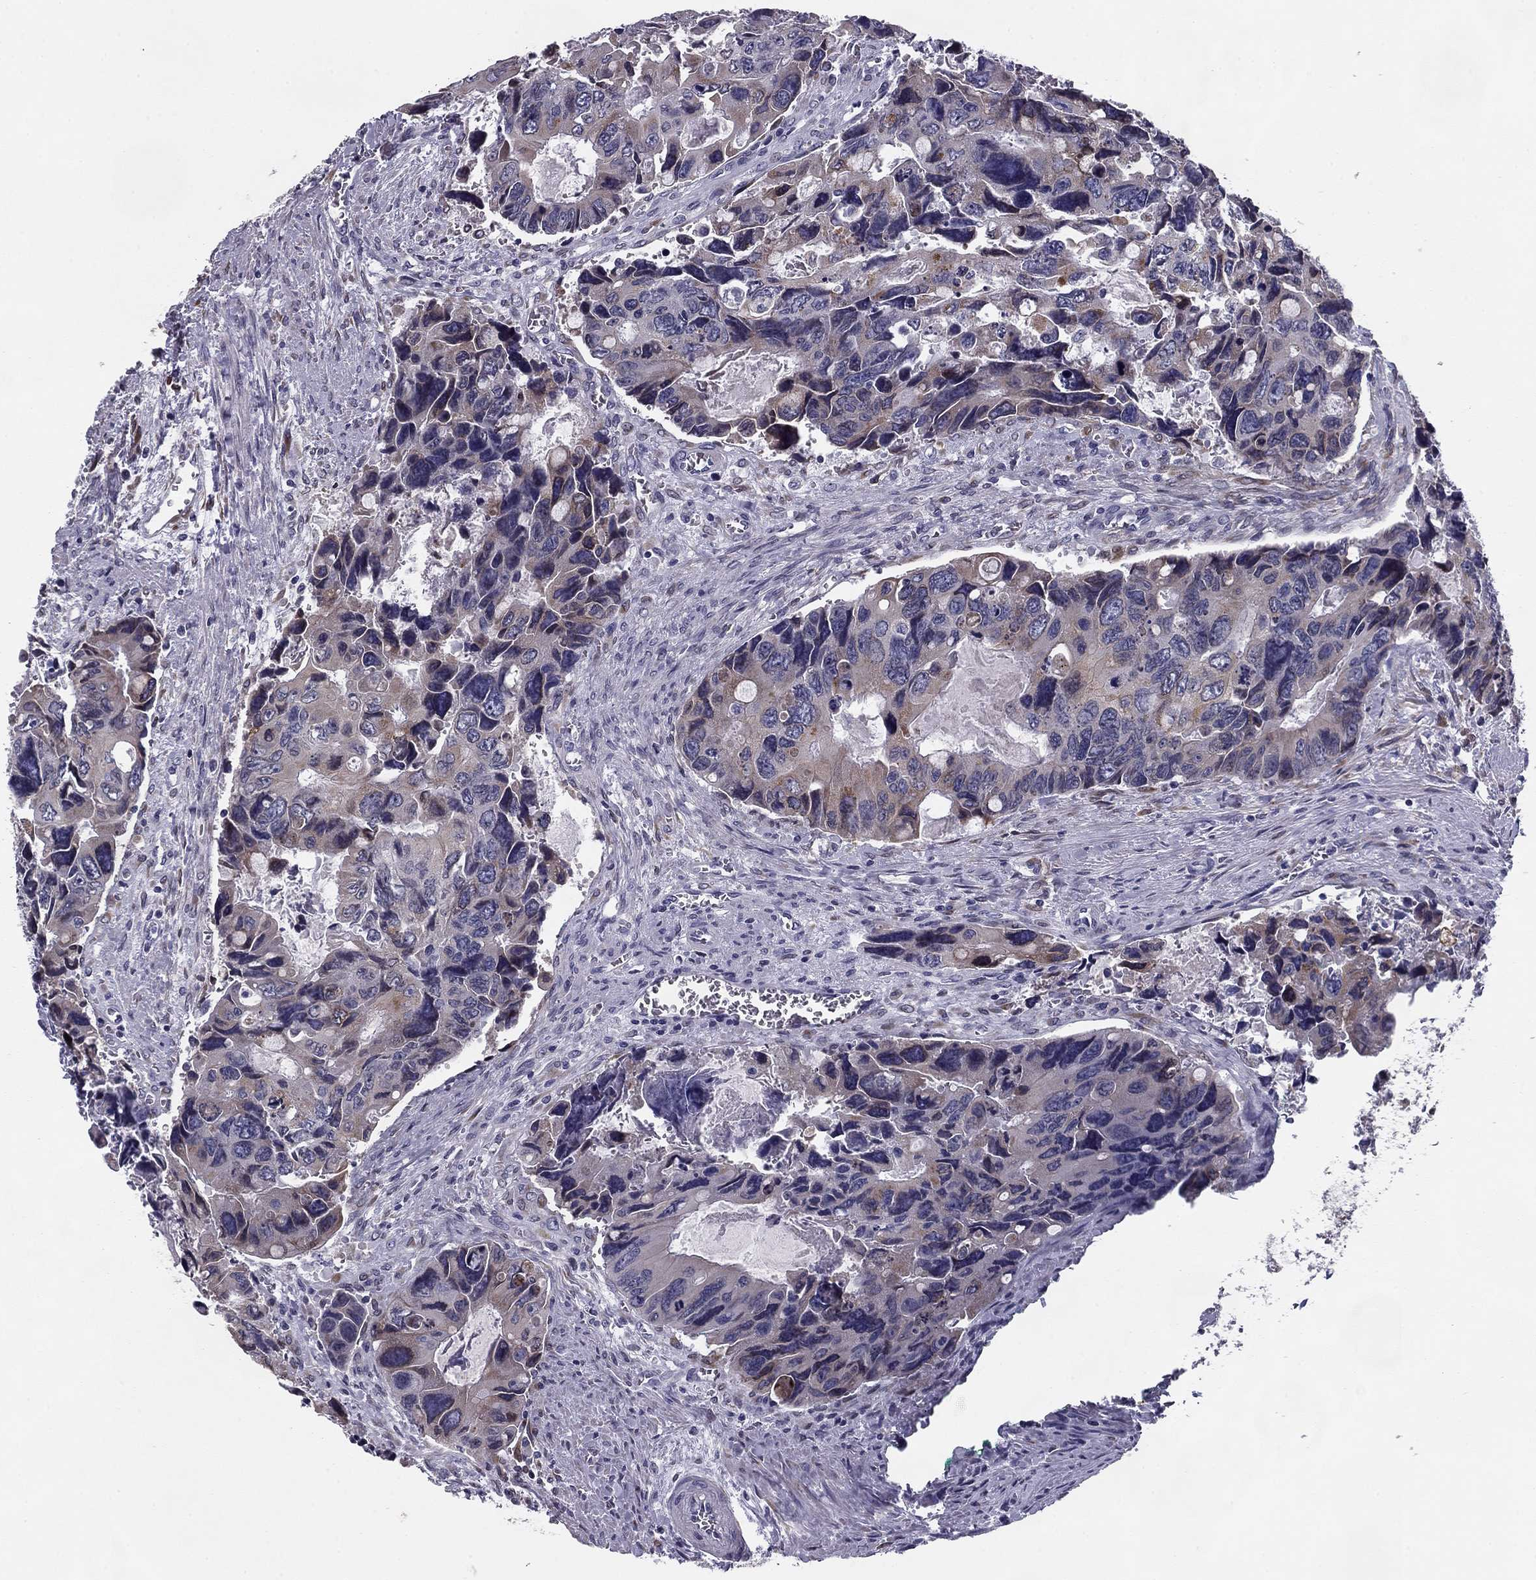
{"staining": {"intensity": "weak", "quantity": "25%-75%", "location": "cytoplasmic/membranous"}, "tissue": "colorectal cancer", "cell_type": "Tumor cells", "image_type": "cancer", "snomed": [{"axis": "morphology", "description": "Adenocarcinoma, NOS"}, {"axis": "topography", "description": "Rectum"}], "caption": "Immunohistochemistry (IHC) micrograph of neoplastic tissue: colorectal cancer stained using immunohistochemistry reveals low levels of weak protein expression localized specifically in the cytoplasmic/membranous of tumor cells, appearing as a cytoplasmic/membranous brown color.", "gene": "TMED3", "patient": {"sex": "male", "age": 62}}